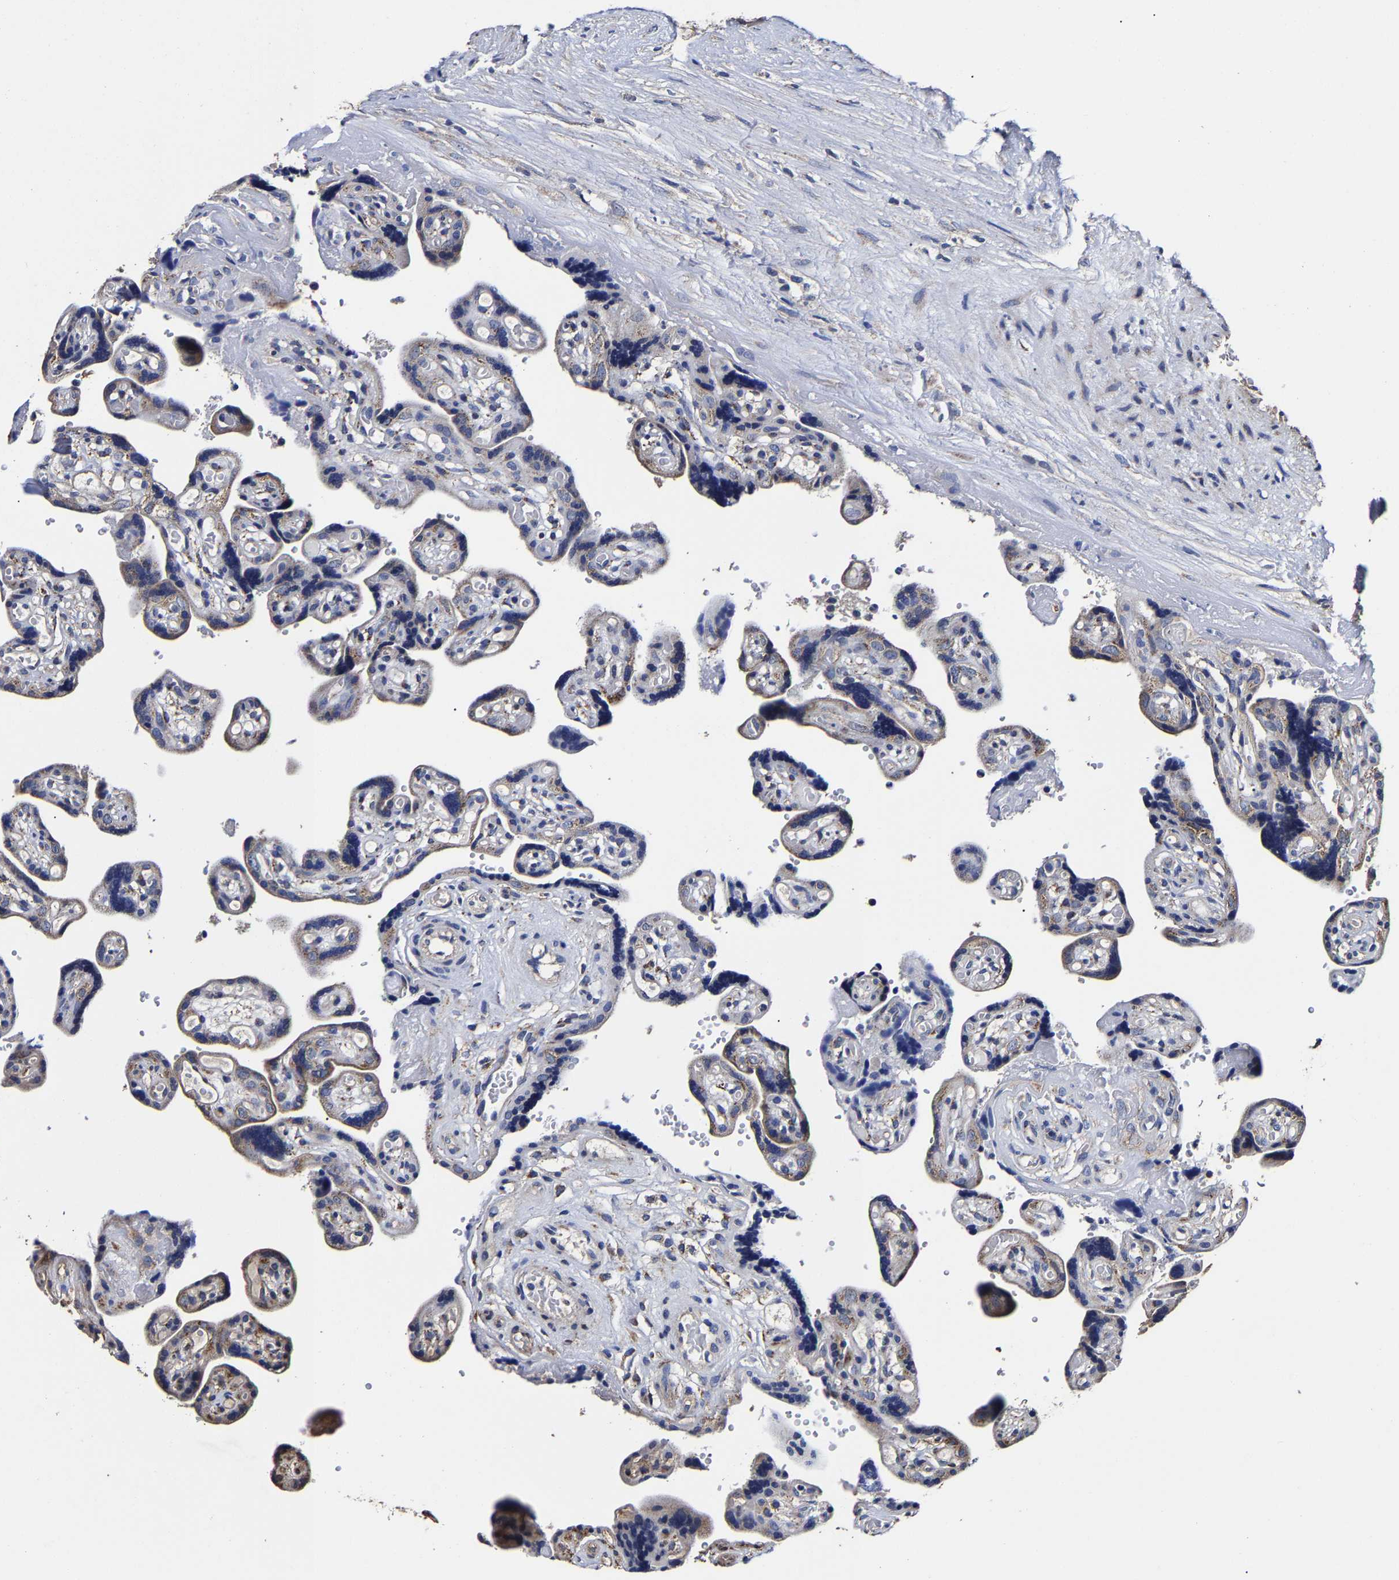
{"staining": {"intensity": "moderate", "quantity": "25%-75%", "location": "cytoplasmic/membranous"}, "tissue": "placenta", "cell_type": "Trophoblastic cells", "image_type": "normal", "snomed": [{"axis": "morphology", "description": "Normal tissue, NOS"}, {"axis": "topography", "description": "Placenta"}], "caption": "Immunohistochemistry image of unremarkable placenta stained for a protein (brown), which reveals medium levels of moderate cytoplasmic/membranous expression in about 25%-75% of trophoblastic cells.", "gene": "AASS", "patient": {"sex": "female", "age": 30}}